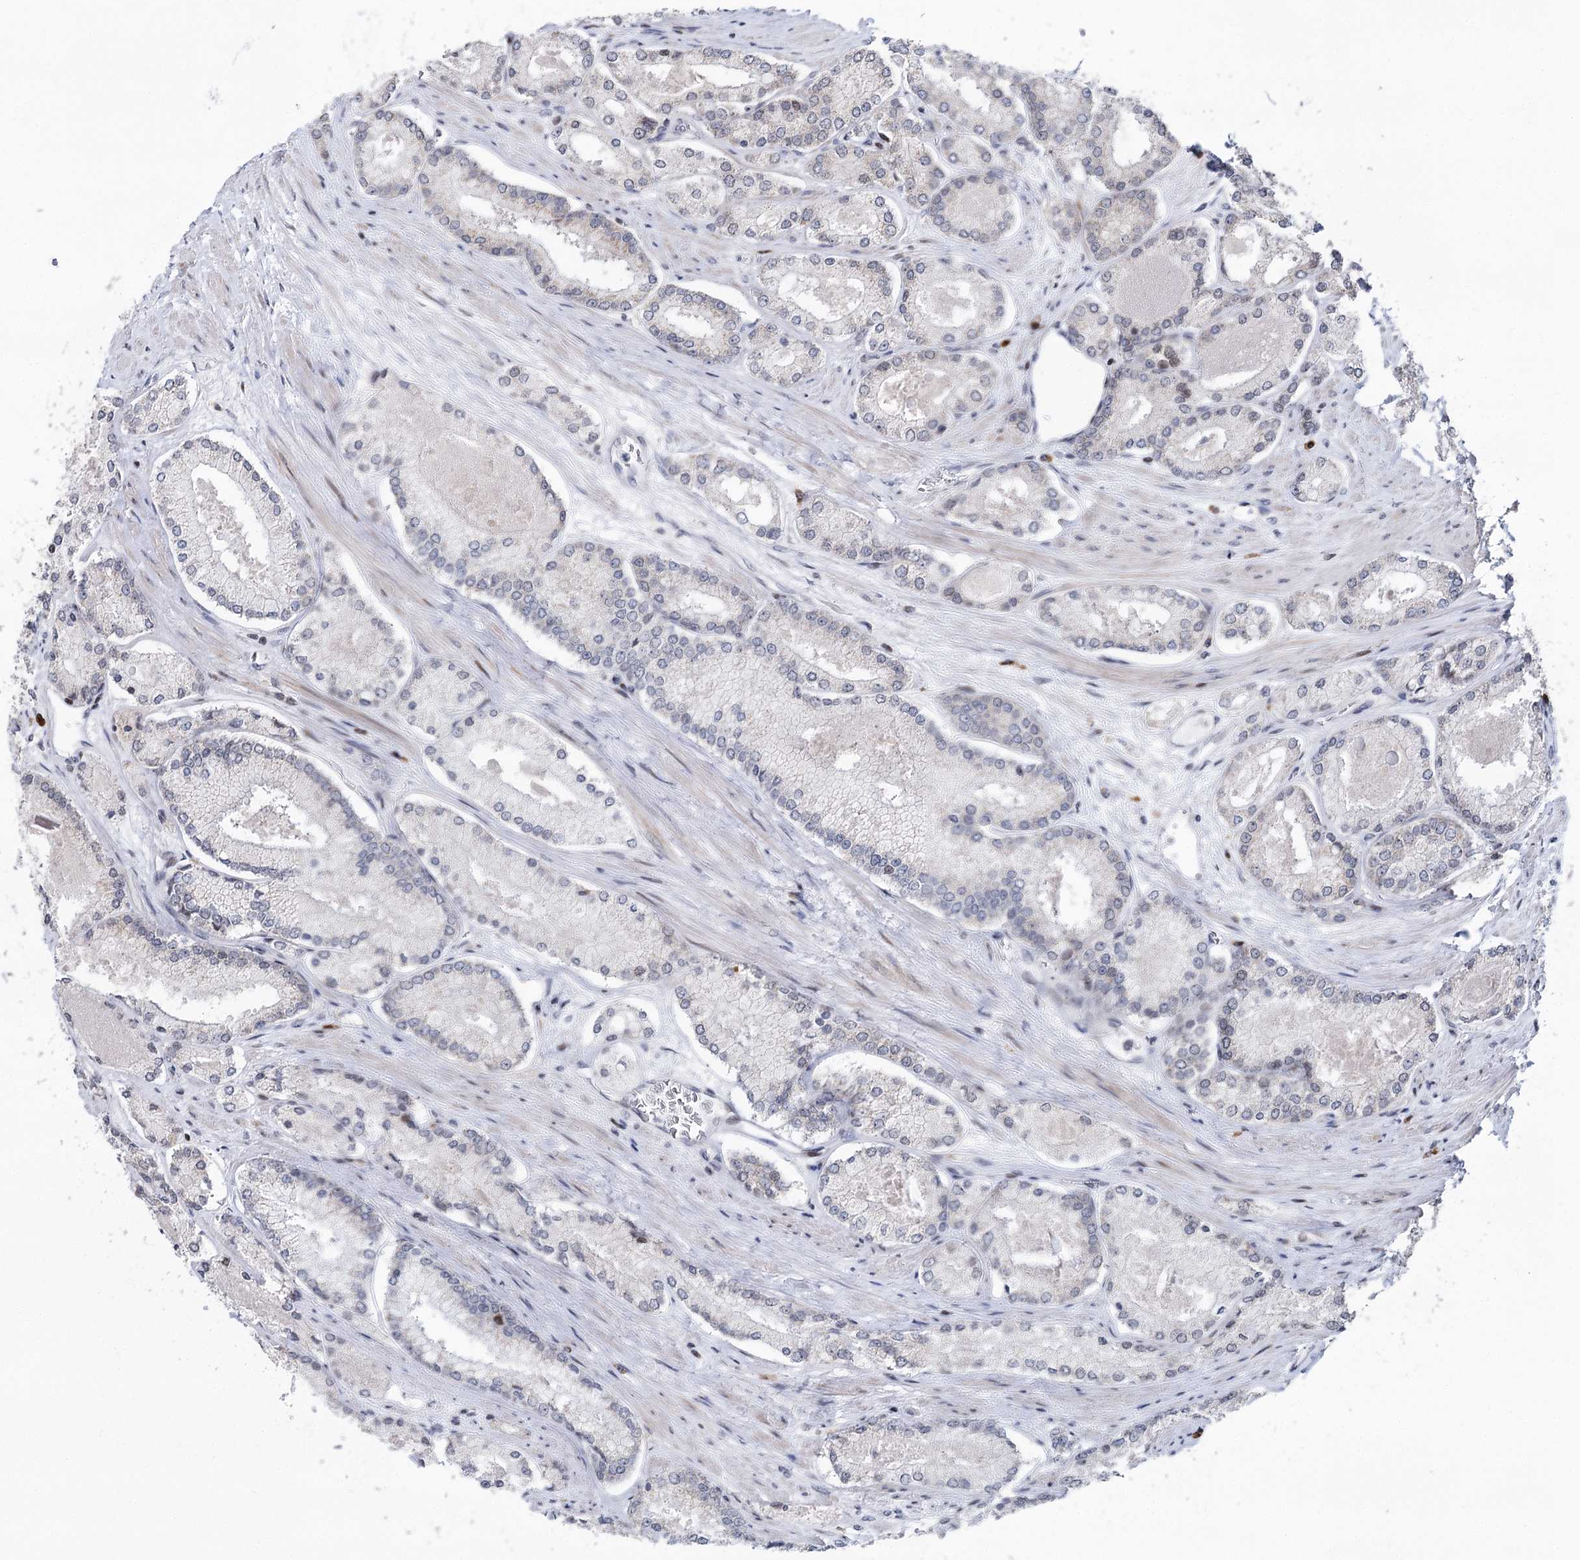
{"staining": {"intensity": "negative", "quantity": "none", "location": "none"}, "tissue": "prostate cancer", "cell_type": "Tumor cells", "image_type": "cancer", "snomed": [{"axis": "morphology", "description": "Adenocarcinoma, Low grade"}, {"axis": "topography", "description": "Prostate"}], "caption": "Immunohistochemistry (IHC) micrograph of neoplastic tissue: human prostate low-grade adenocarcinoma stained with DAB (3,3'-diaminobenzidine) reveals no significant protein positivity in tumor cells.", "gene": "PTGR1", "patient": {"sex": "male", "age": 74}}